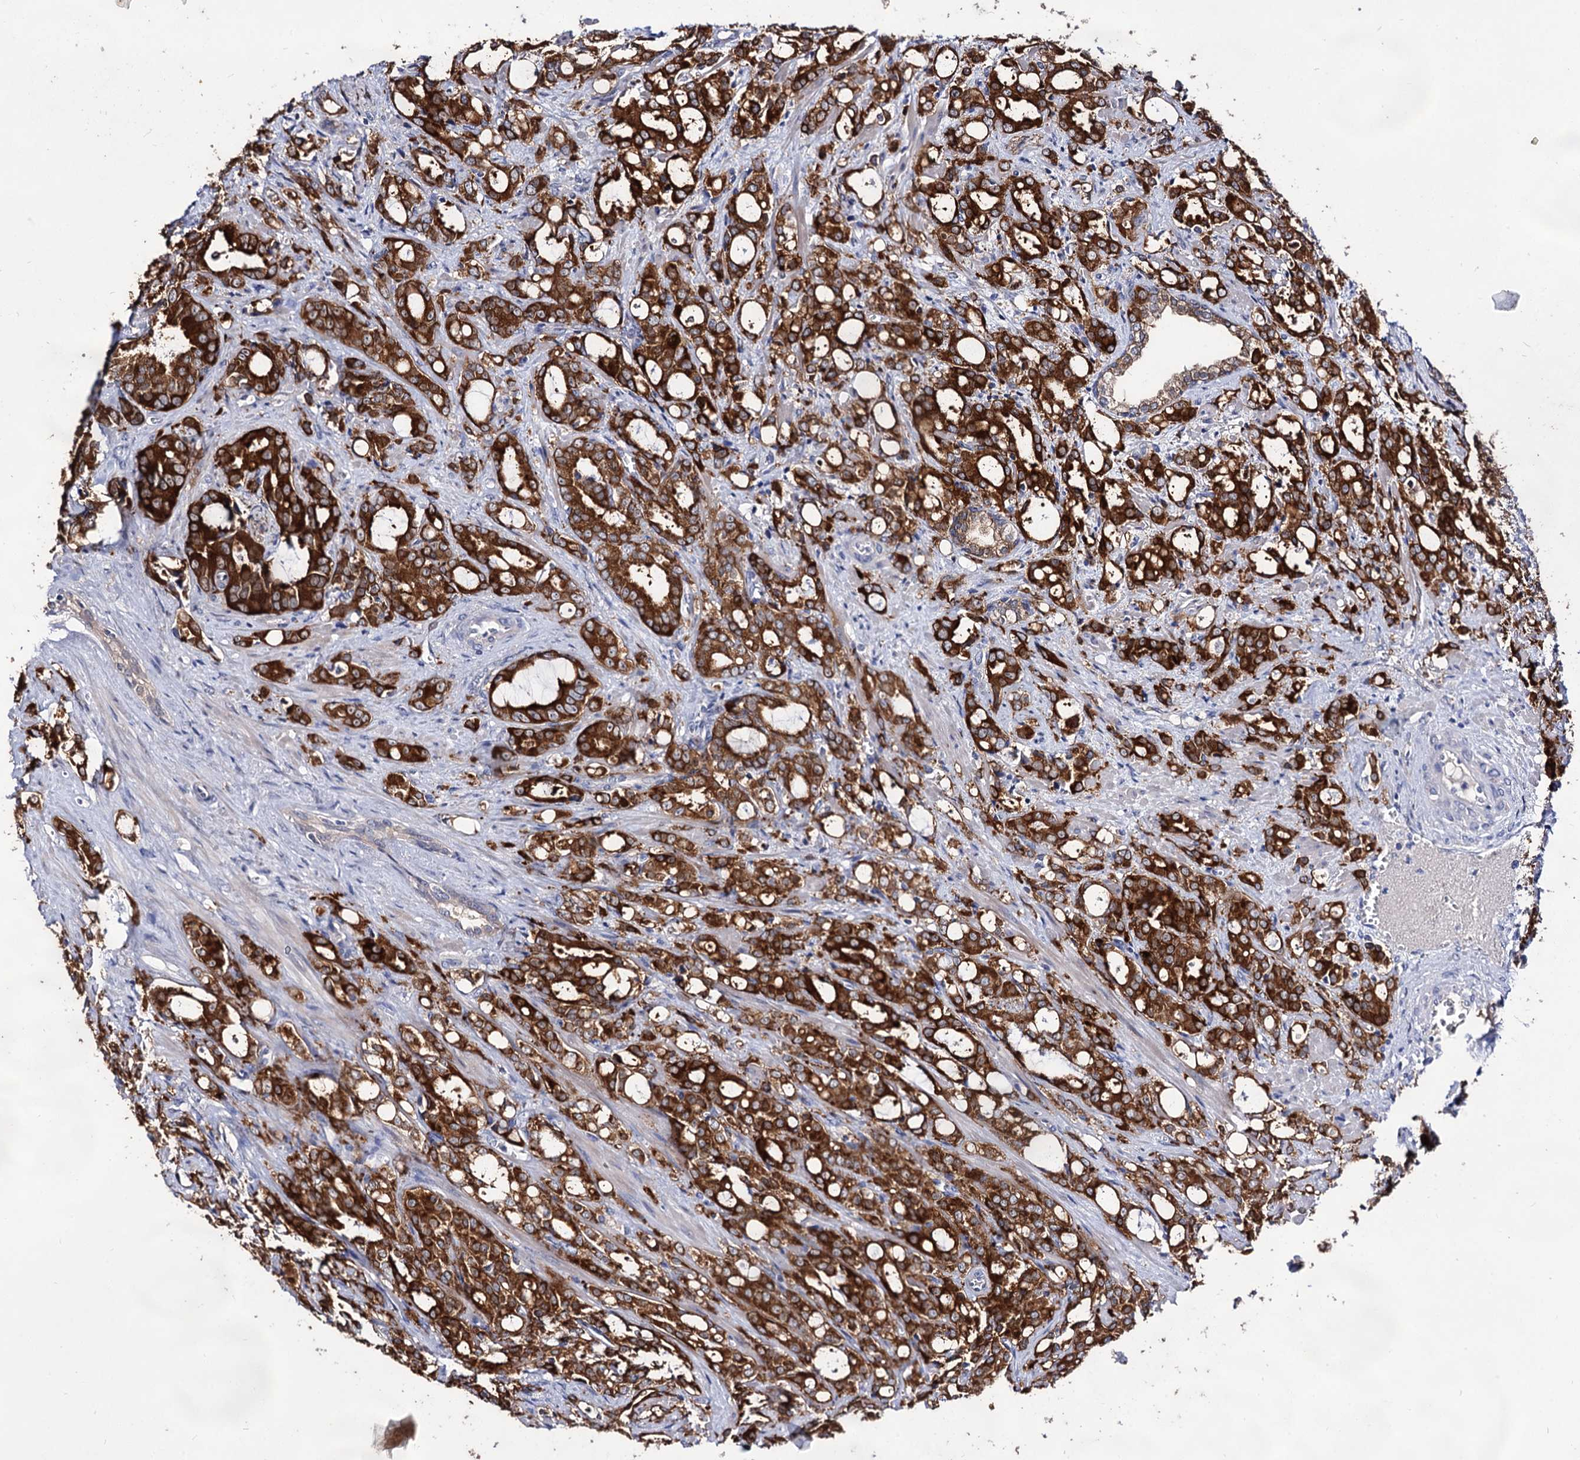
{"staining": {"intensity": "strong", "quantity": ">75%", "location": "cytoplasmic/membranous"}, "tissue": "prostate cancer", "cell_type": "Tumor cells", "image_type": "cancer", "snomed": [{"axis": "morphology", "description": "Adenocarcinoma, High grade"}, {"axis": "topography", "description": "Prostate"}], "caption": "The photomicrograph exhibits a brown stain indicating the presence of a protein in the cytoplasmic/membranous of tumor cells in prostate high-grade adenocarcinoma.", "gene": "ARFIP2", "patient": {"sex": "male", "age": 72}}